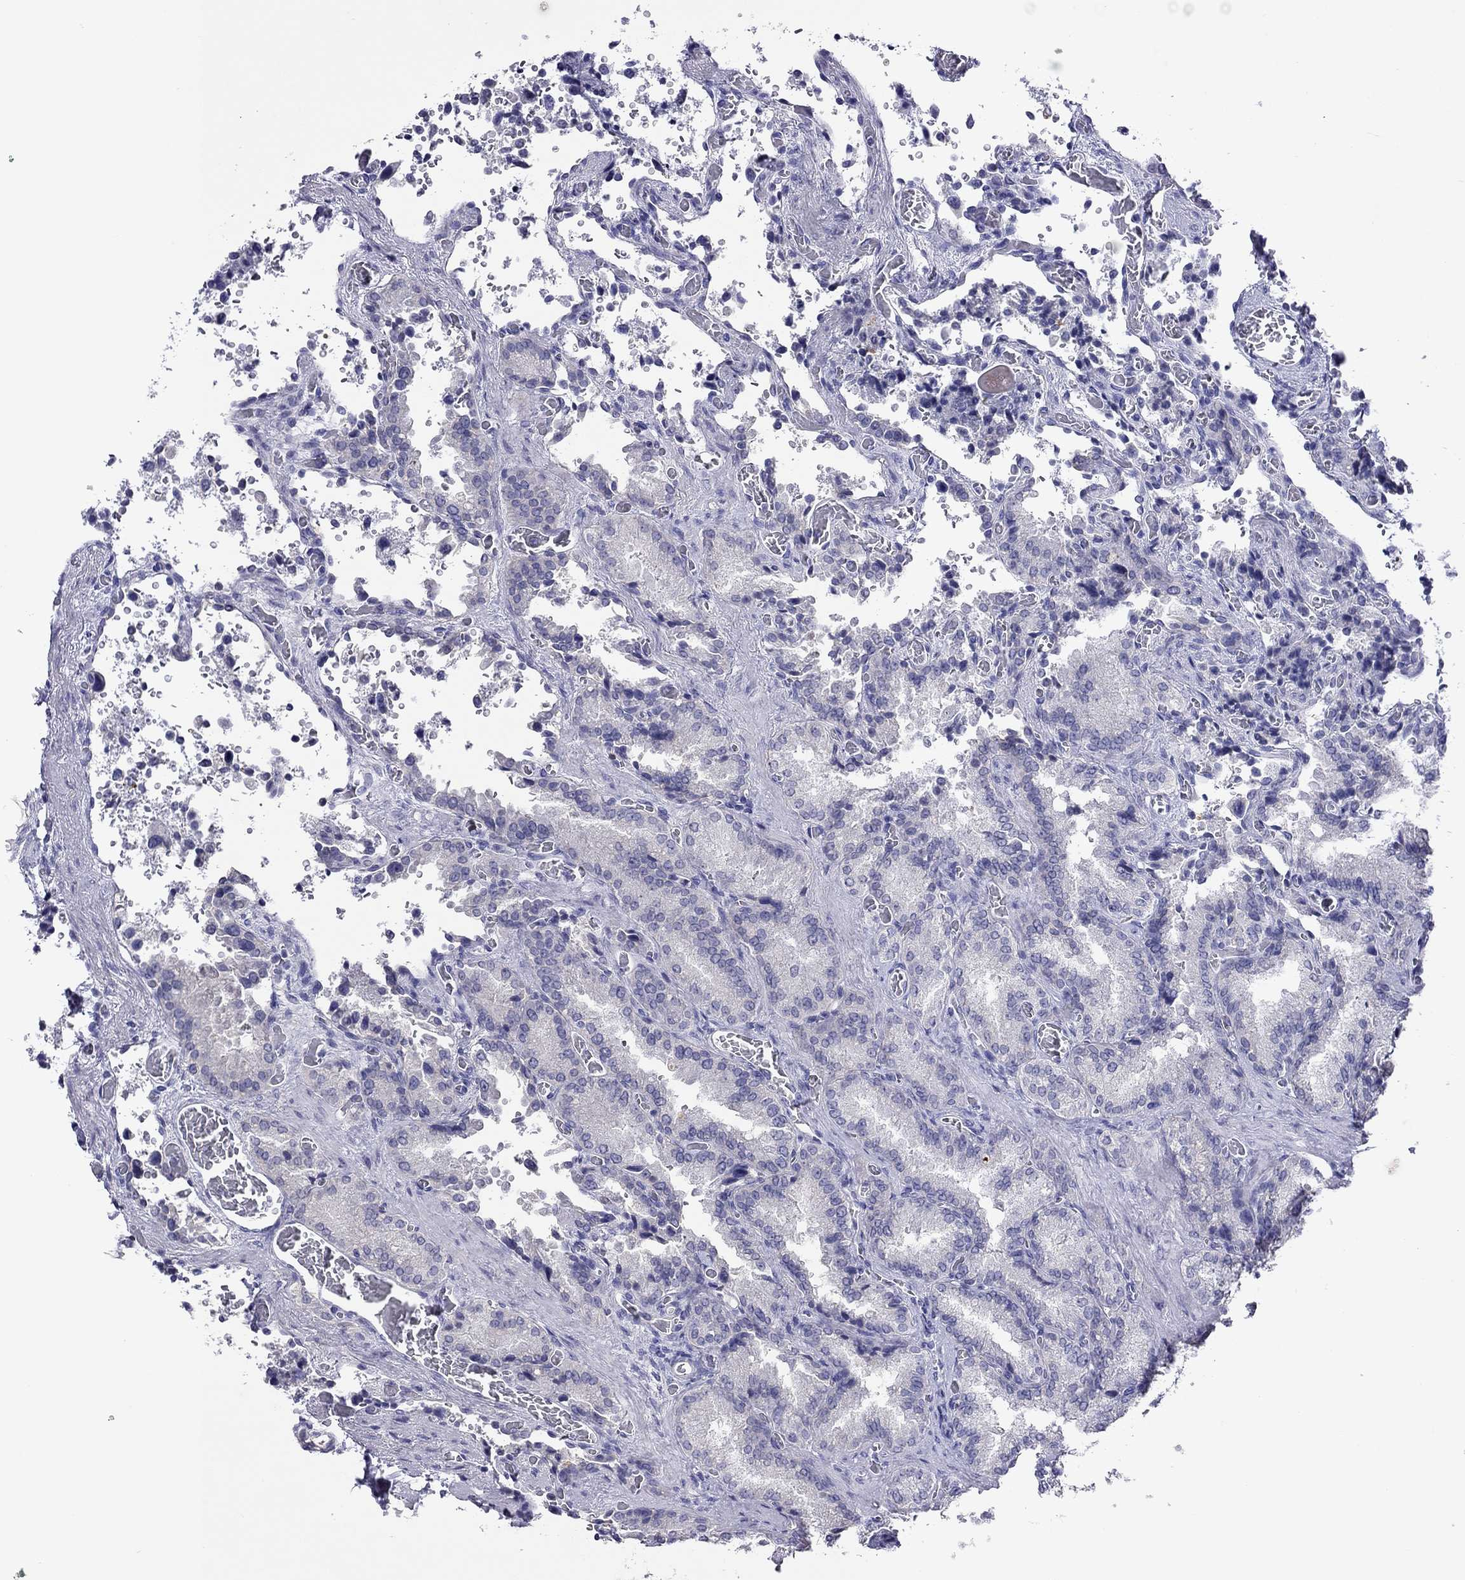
{"staining": {"intensity": "negative", "quantity": "none", "location": "none"}, "tissue": "seminal vesicle", "cell_type": "Glandular cells", "image_type": "normal", "snomed": [{"axis": "morphology", "description": "Normal tissue, NOS"}, {"axis": "topography", "description": "Seminal veicle"}], "caption": "This micrograph is of unremarkable seminal vesicle stained with IHC to label a protein in brown with the nuclei are counter-stained blue. There is no staining in glandular cells.", "gene": "CAPNS2", "patient": {"sex": "male", "age": 37}}